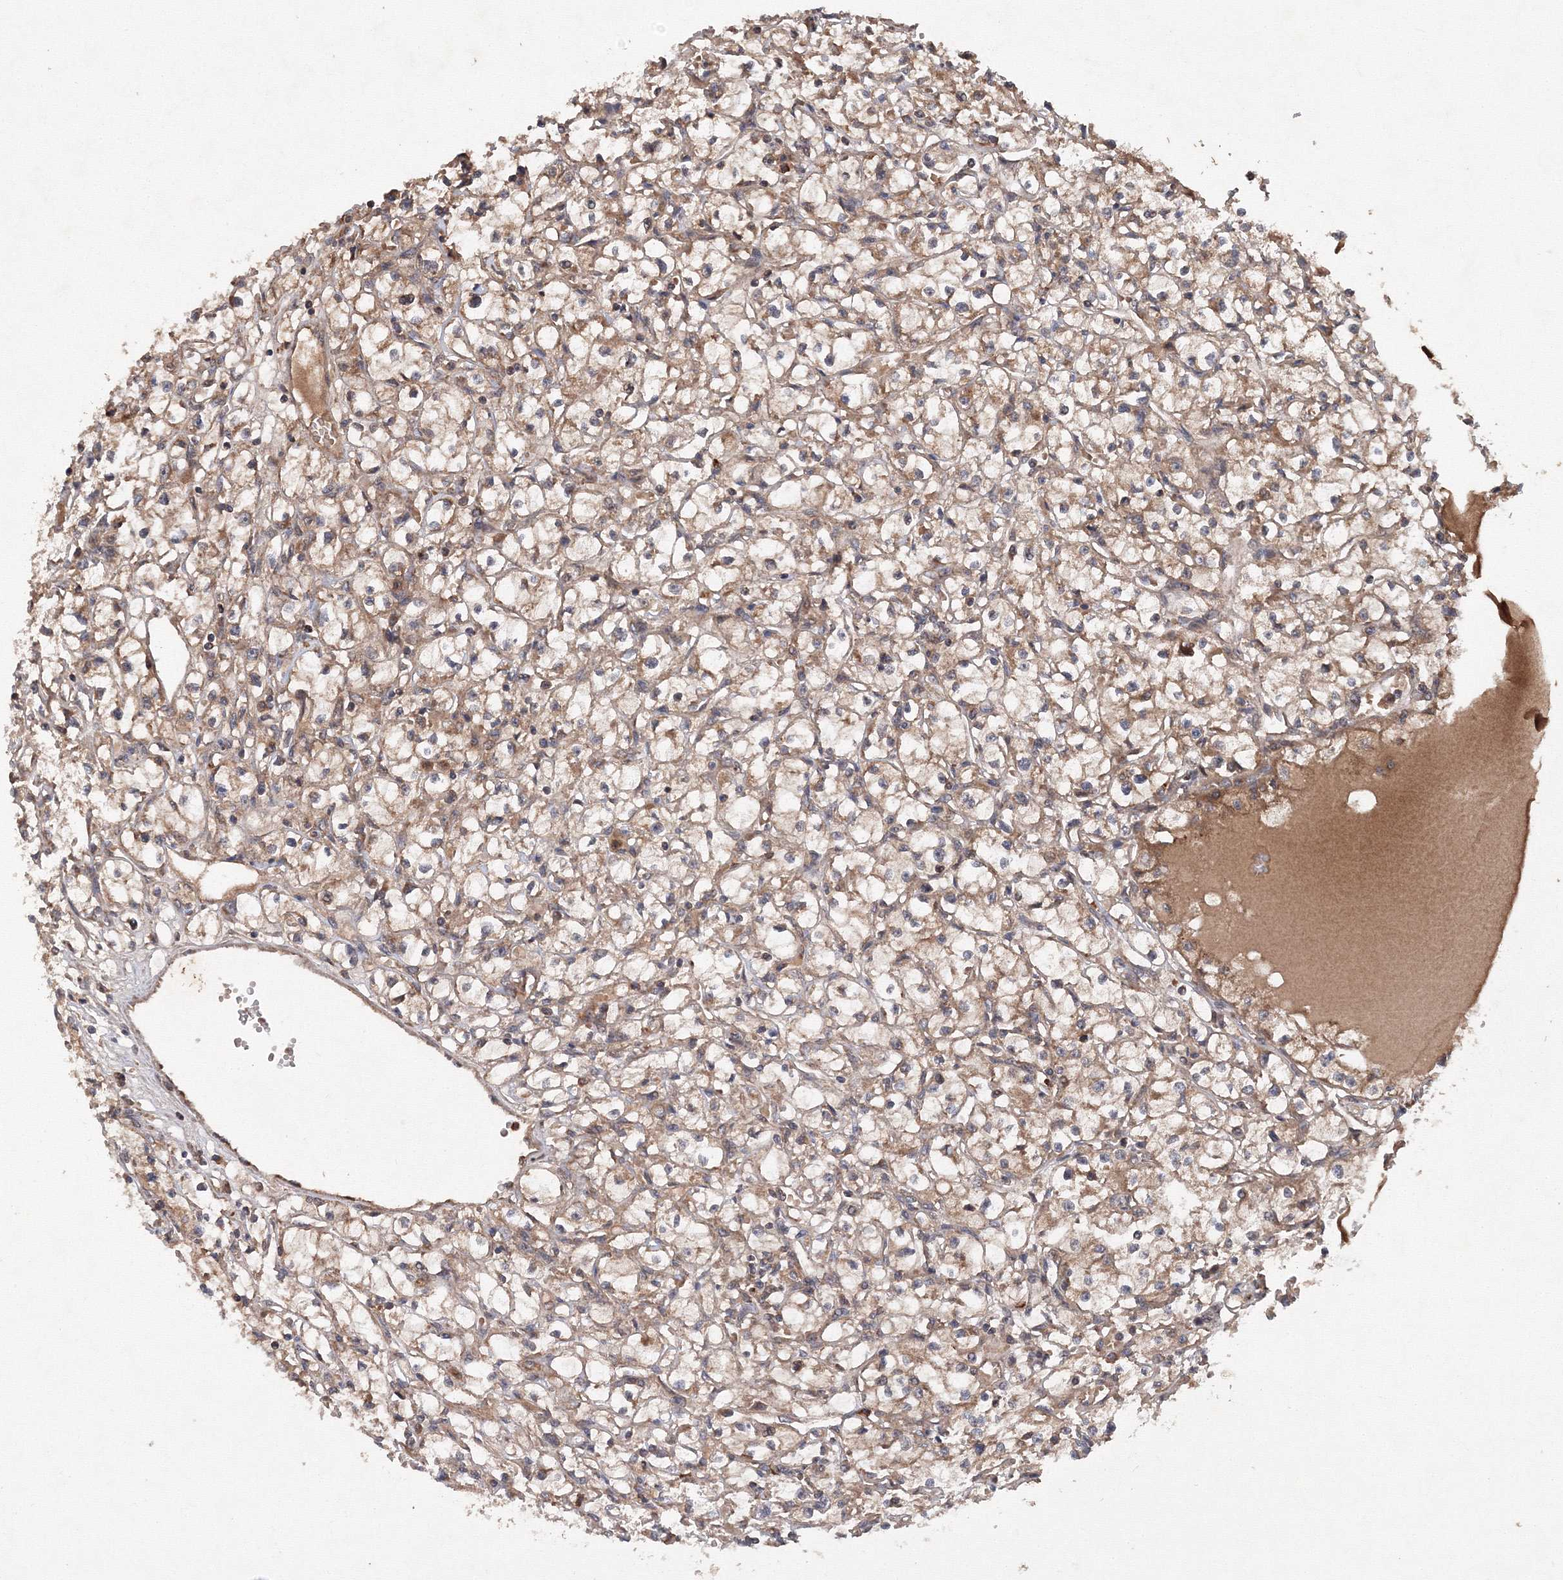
{"staining": {"intensity": "weak", "quantity": ">75%", "location": "cytoplasmic/membranous"}, "tissue": "renal cancer", "cell_type": "Tumor cells", "image_type": "cancer", "snomed": [{"axis": "morphology", "description": "Adenocarcinoma, NOS"}, {"axis": "topography", "description": "Kidney"}], "caption": "Renal cancer (adenocarcinoma) stained with DAB (3,3'-diaminobenzidine) immunohistochemistry shows low levels of weak cytoplasmic/membranous positivity in approximately >75% of tumor cells.", "gene": "ATG3", "patient": {"sex": "male", "age": 56}}